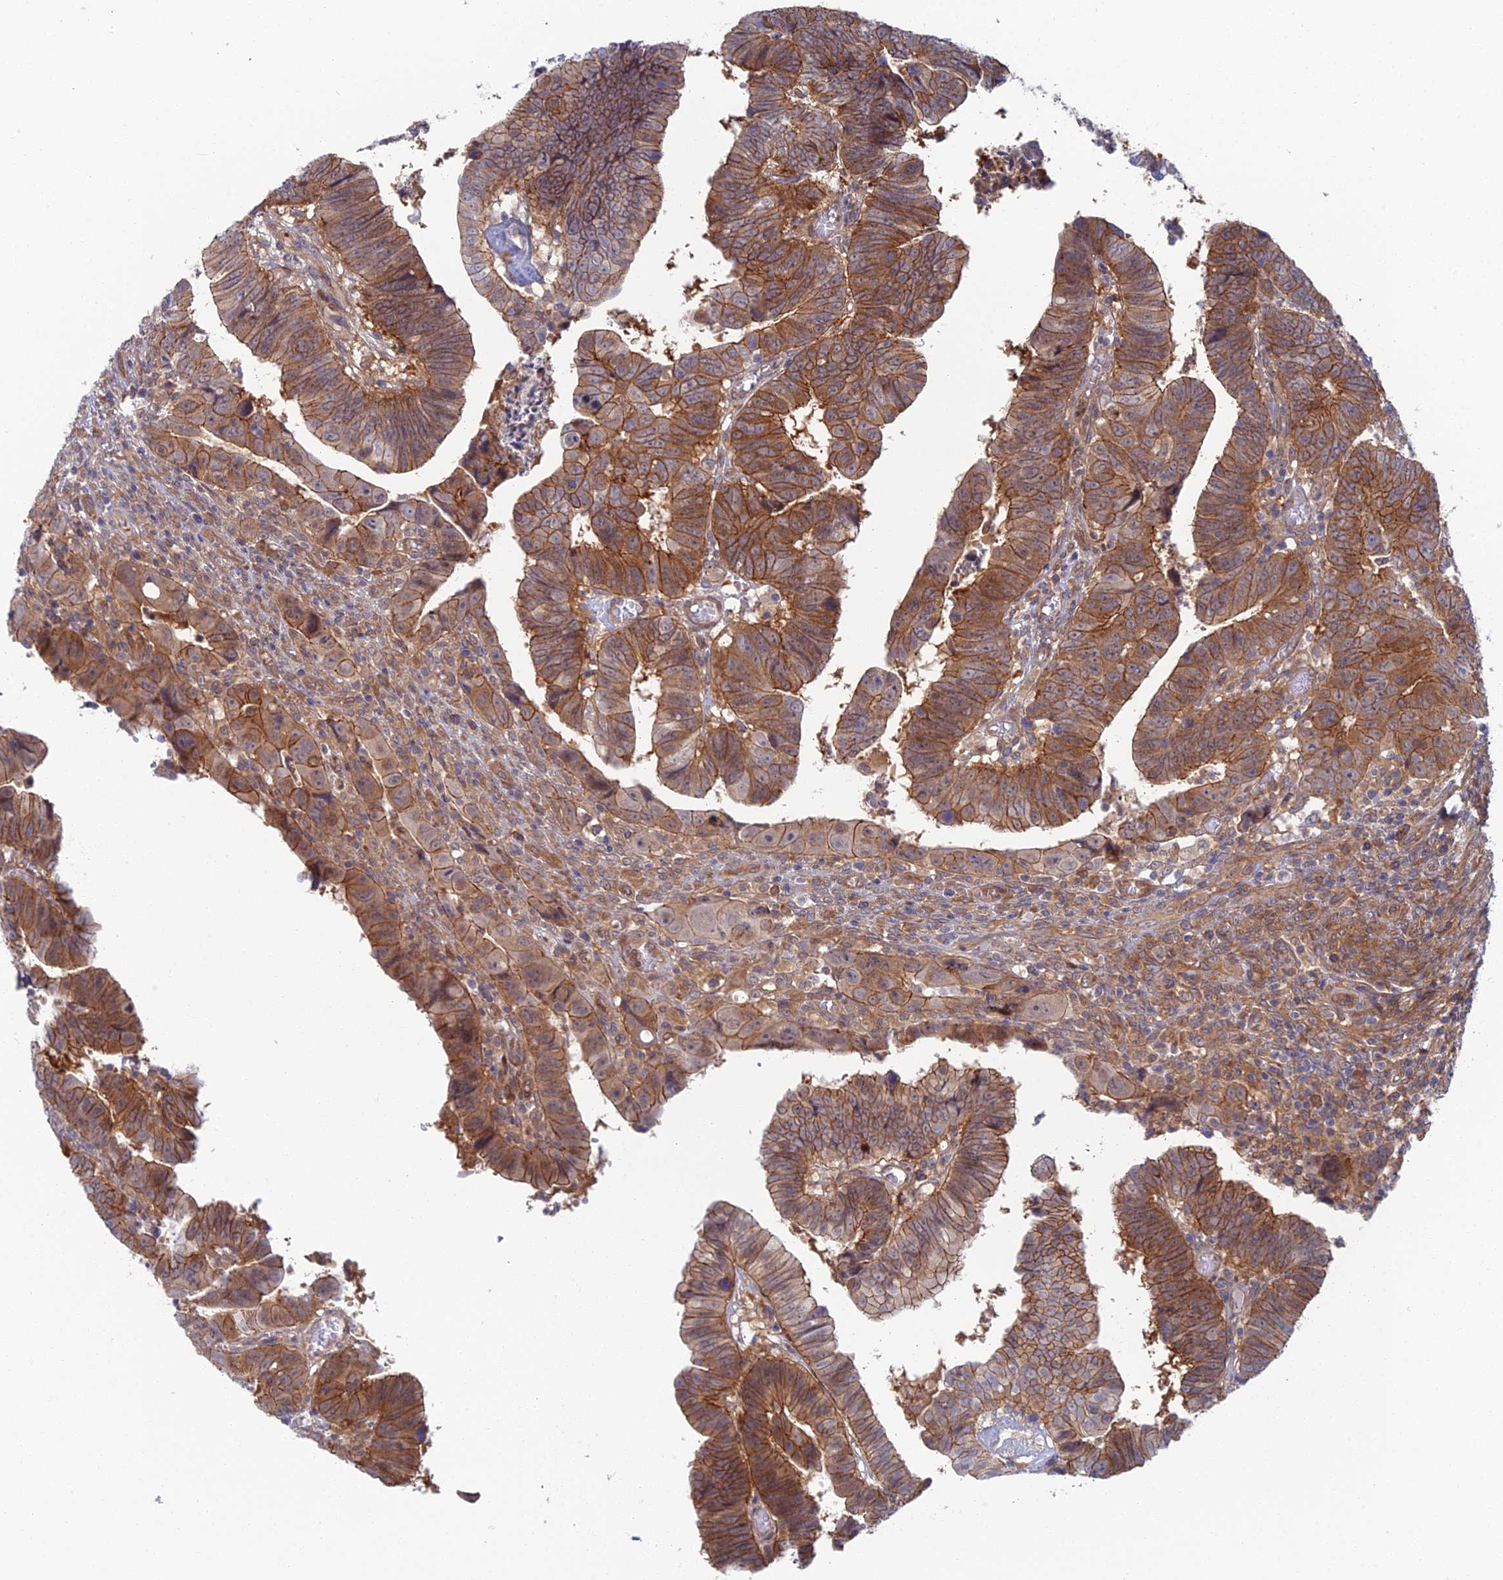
{"staining": {"intensity": "moderate", "quantity": ">75%", "location": "cytoplasmic/membranous"}, "tissue": "colorectal cancer", "cell_type": "Tumor cells", "image_type": "cancer", "snomed": [{"axis": "morphology", "description": "Normal tissue, NOS"}, {"axis": "morphology", "description": "Adenocarcinoma, NOS"}, {"axis": "topography", "description": "Rectum"}], "caption": "Protein positivity by immunohistochemistry (IHC) exhibits moderate cytoplasmic/membranous expression in about >75% of tumor cells in adenocarcinoma (colorectal). The protein of interest is shown in brown color, while the nuclei are stained blue.", "gene": "ABHD1", "patient": {"sex": "female", "age": 65}}